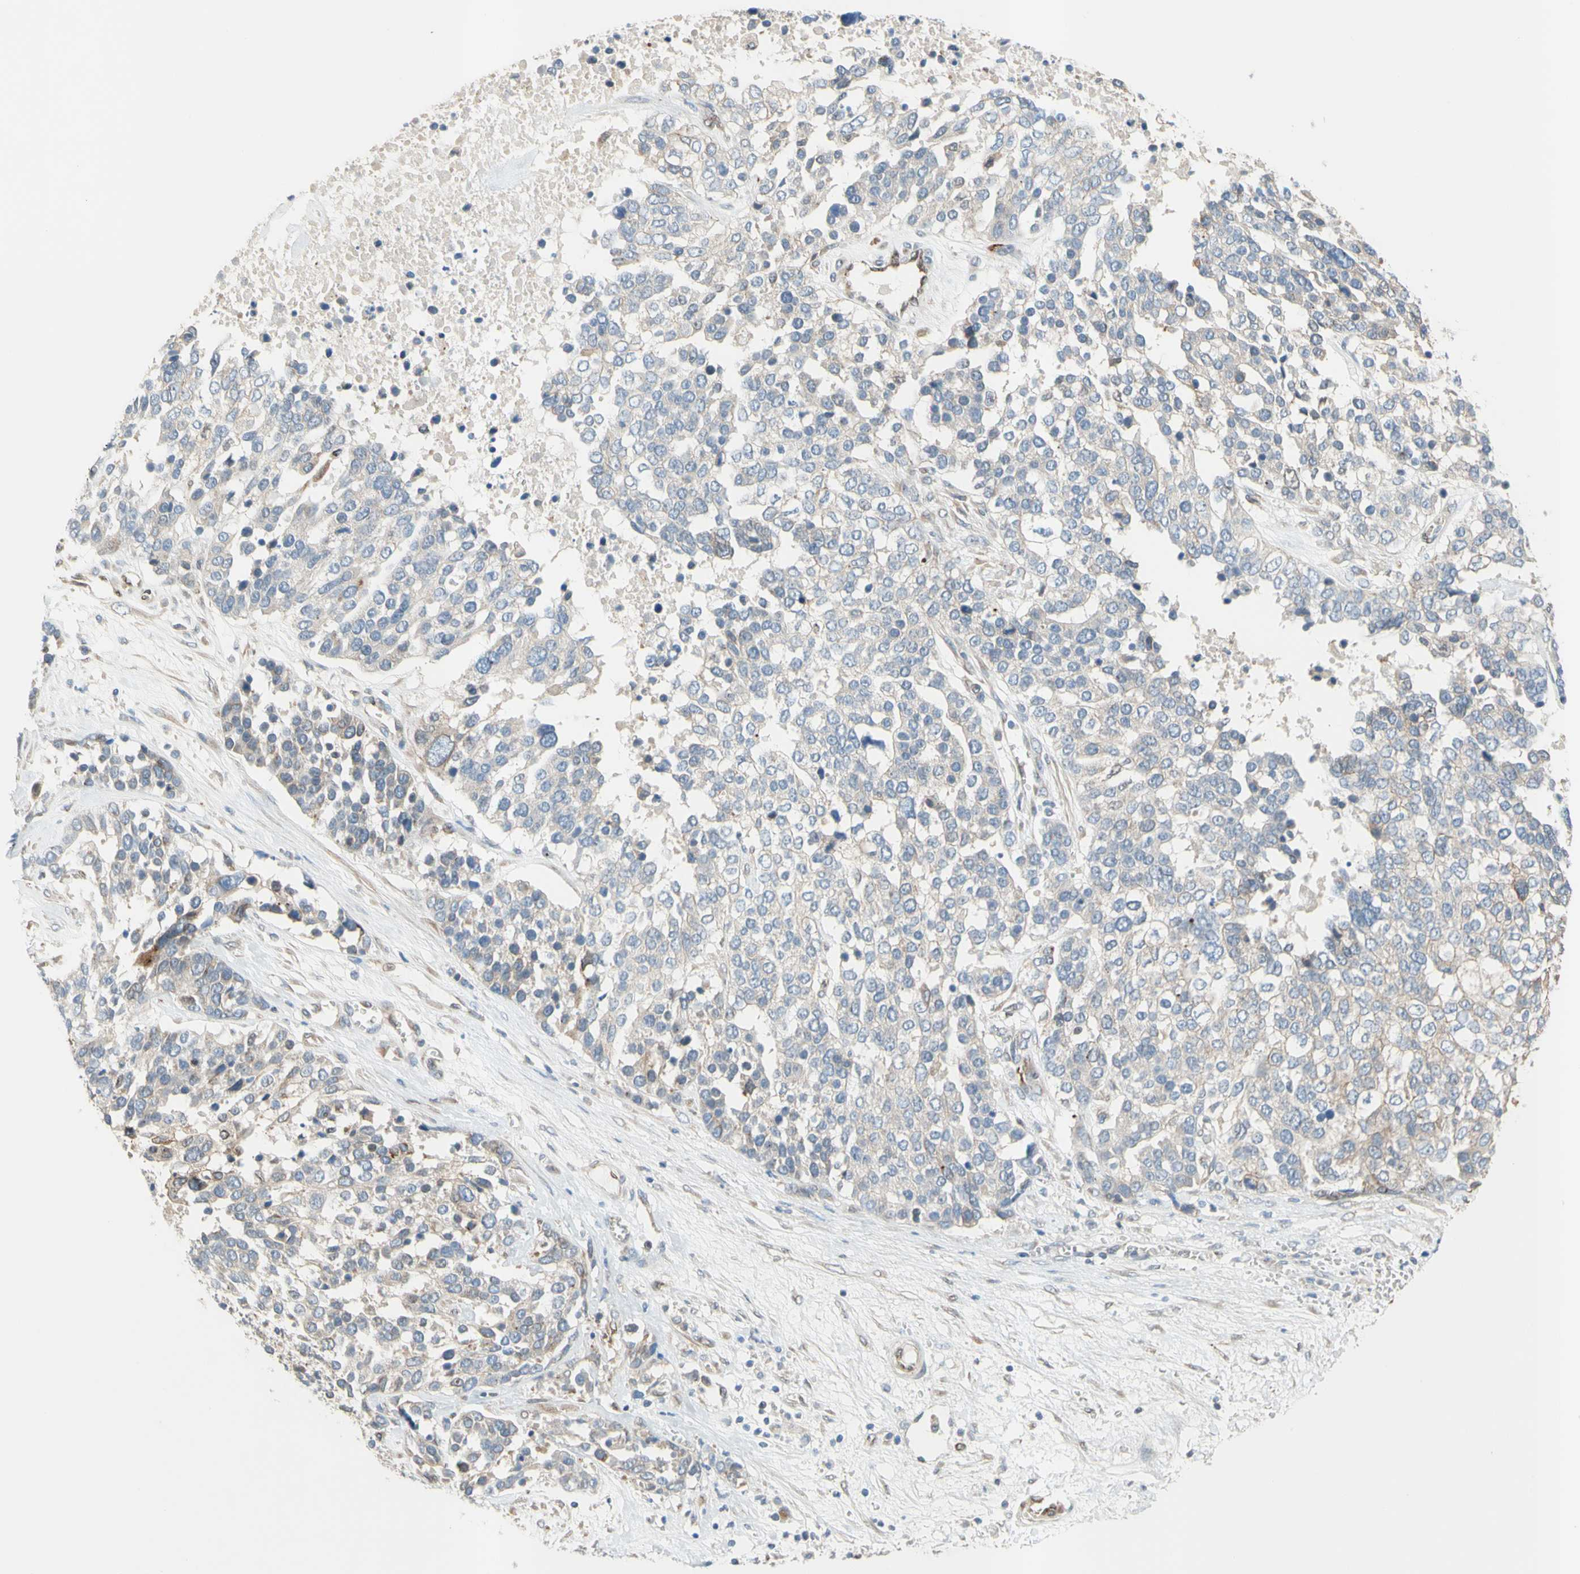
{"staining": {"intensity": "weak", "quantity": ">75%", "location": "cytoplasmic/membranous"}, "tissue": "ovarian cancer", "cell_type": "Tumor cells", "image_type": "cancer", "snomed": [{"axis": "morphology", "description": "Cystadenocarcinoma, serous, NOS"}, {"axis": "topography", "description": "Ovary"}], "caption": "The image exhibits a brown stain indicating the presence of a protein in the cytoplasmic/membranous of tumor cells in ovarian serous cystadenocarcinoma.", "gene": "TRAF2", "patient": {"sex": "female", "age": 44}}